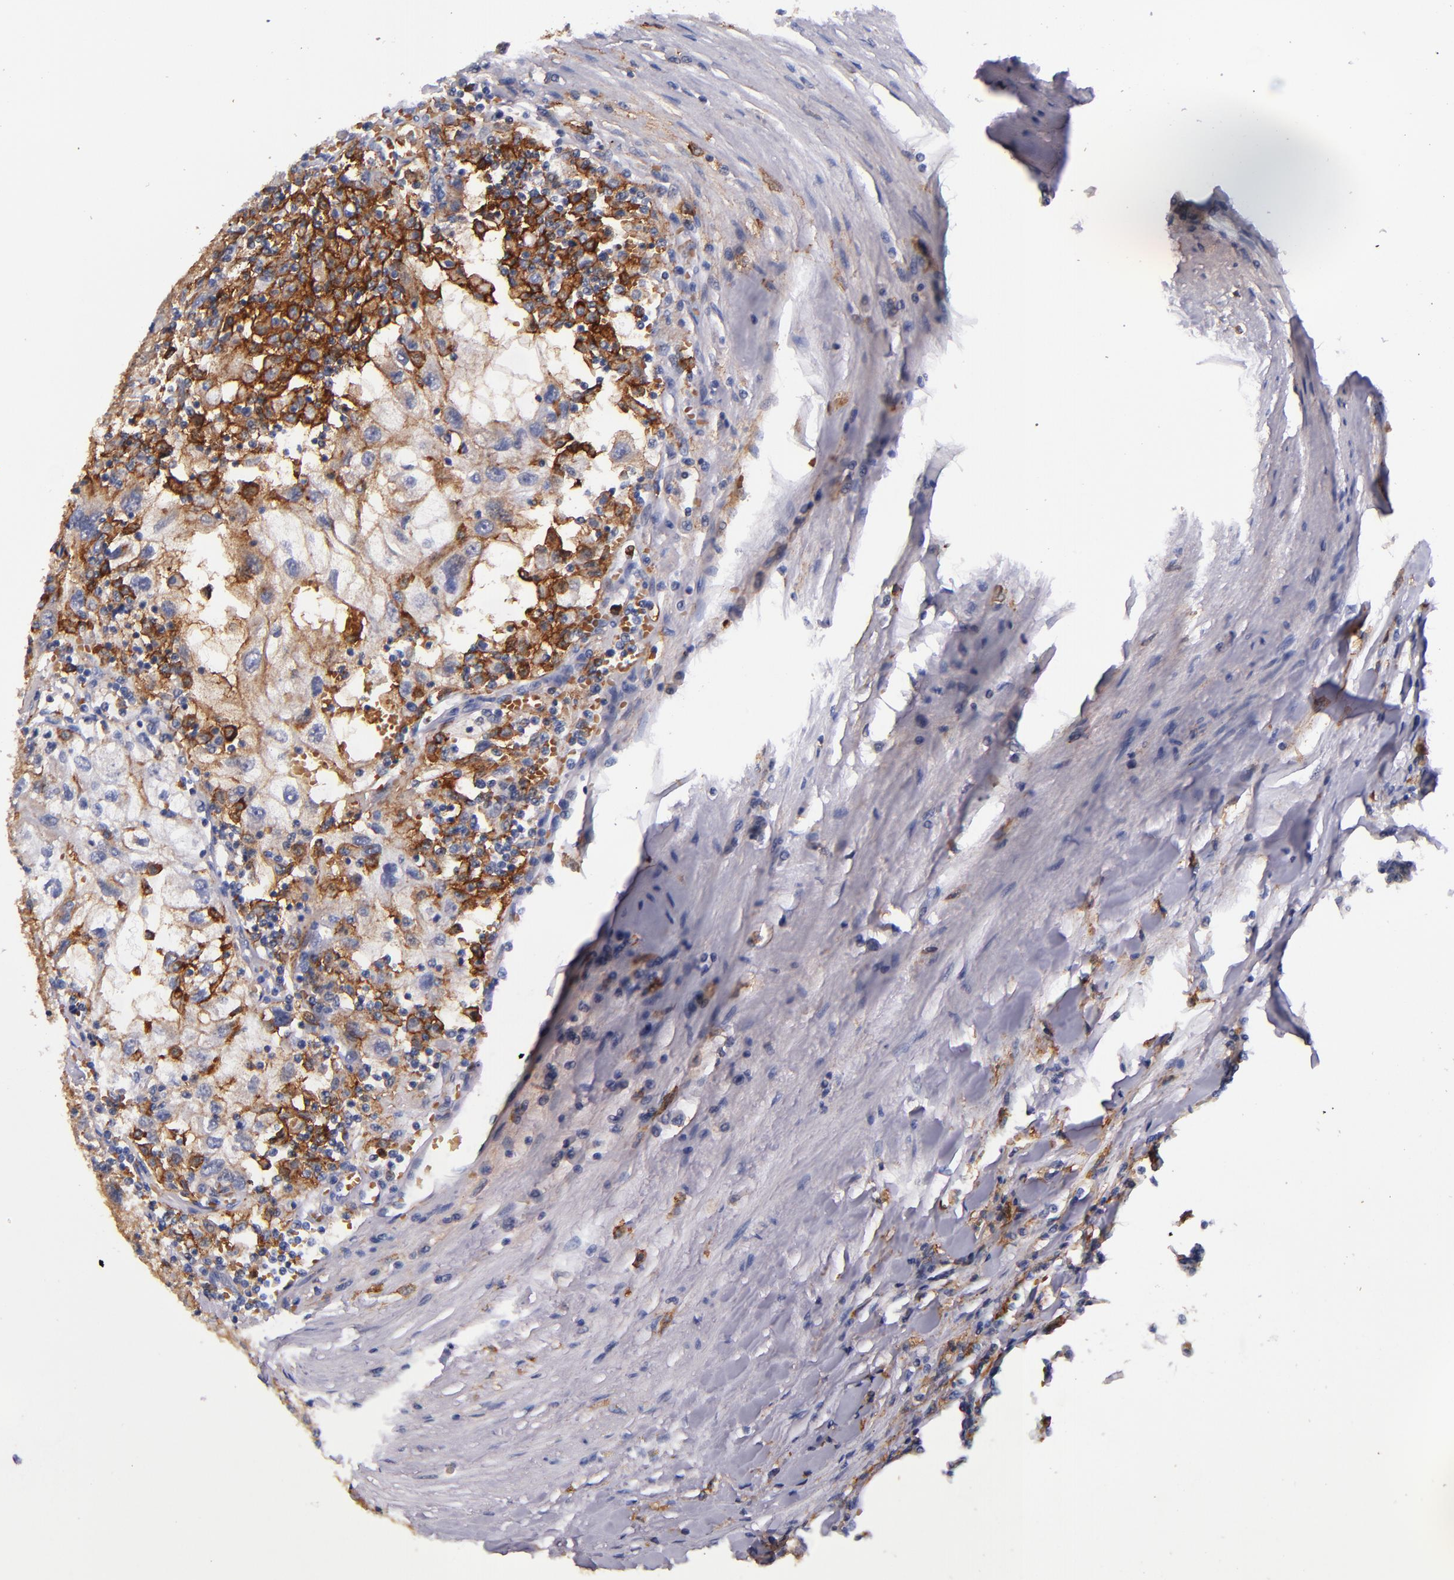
{"staining": {"intensity": "strong", "quantity": "<25%", "location": "cytoplasmic/membranous"}, "tissue": "renal cancer", "cell_type": "Tumor cells", "image_type": "cancer", "snomed": [{"axis": "morphology", "description": "Normal tissue, NOS"}, {"axis": "morphology", "description": "Adenocarcinoma, NOS"}, {"axis": "topography", "description": "Kidney"}], "caption": "Strong cytoplasmic/membranous staining is present in approximately <25% of tumor cells in renal cancer.", "gene": "SIRPA", "patient": {"sex": "male", "age": 71}}